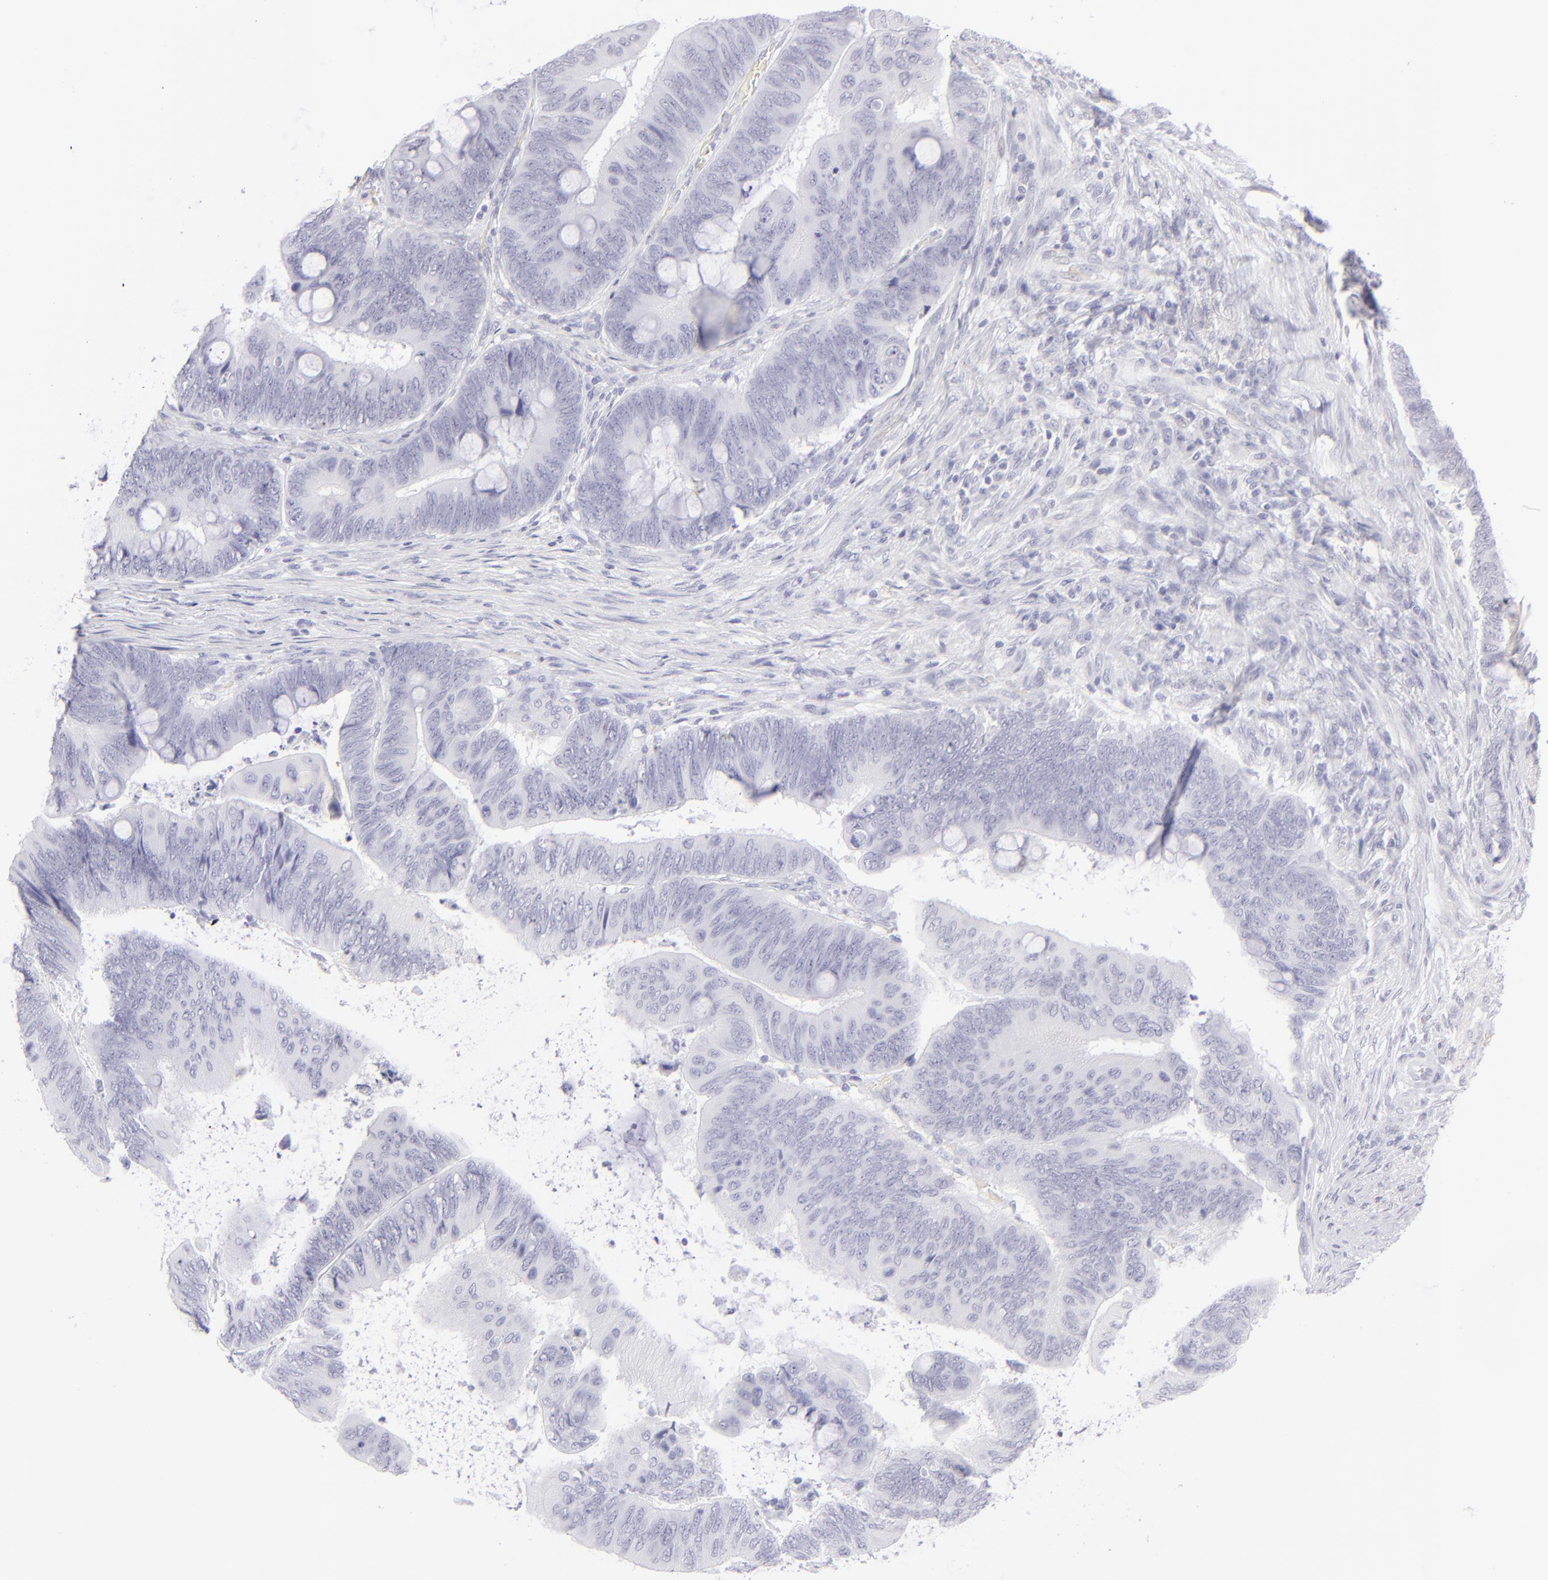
{"staining": {"intensity": "negative", "quantity": "none", "location": "none"}, "tissue": "colorectal cancer", "cell_type": "Tumor cells", "image_type": "cancer", "snomed": [{"axis": "morphology", "description": "Normal tissue, NOS"}, {"axis": "morphology", "description": "Adenocarcinoma, NOS"}, {"axis": "topography", "description": "Rectum"}], "caption": "This is an immunohistochemistry (IHC) micrograph of colorectal cancer (adenocarcinoma). There is no staining in tumor cells.", "gene": "FCER2", "patient": {"sex": "male", "age": 92}}